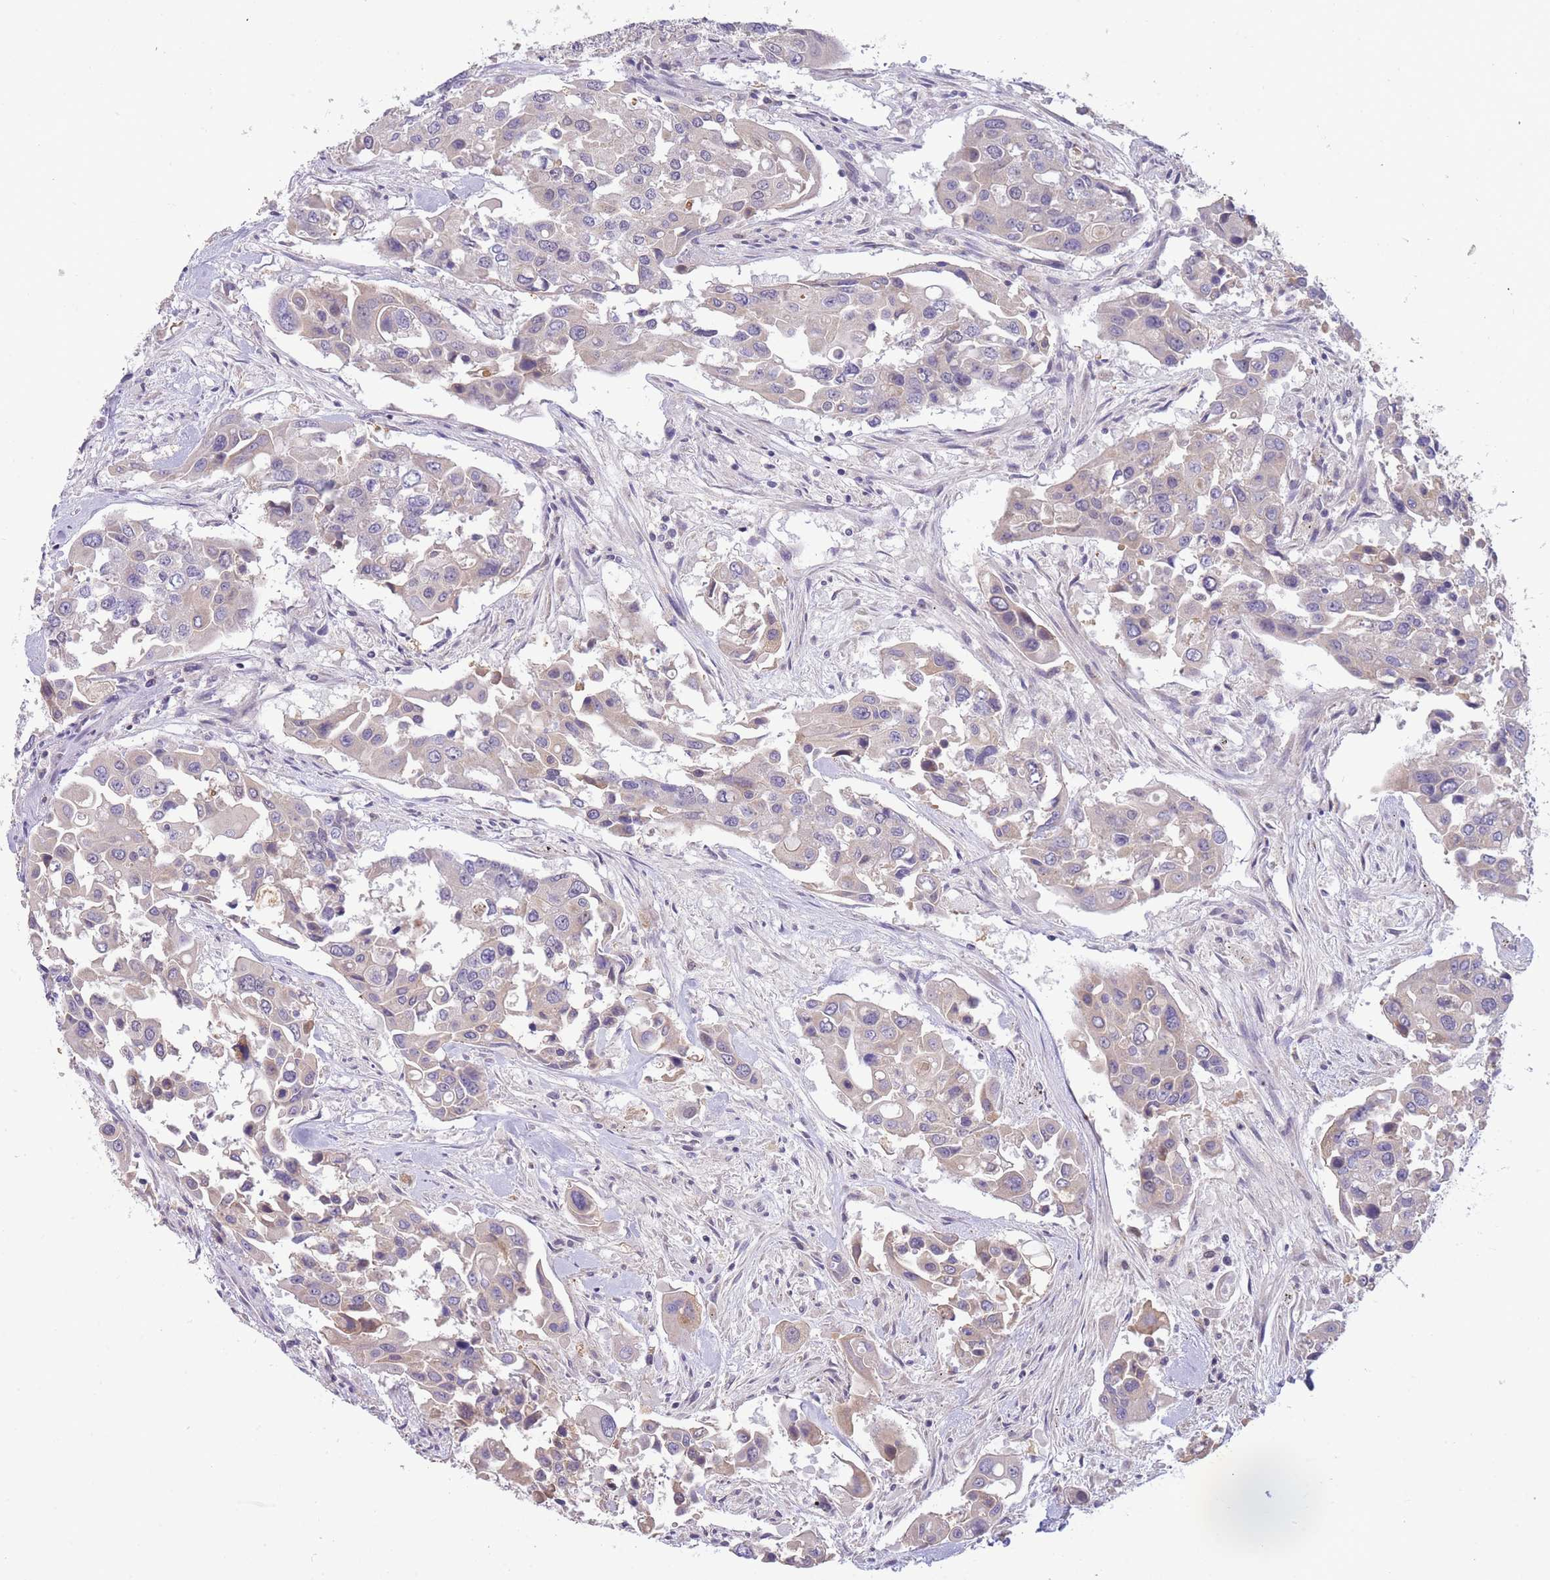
{"staining": {"intensity": "negative", "quantity": "none", "location": "none"}, "tissue": "colorectal cancer", "cell_type": "Tumor cells", "image_type": "cancer", "snomed": [{"axis": "morphology", "description": "Adenocarcinoma, NOS"}, {"axis": "topography", "description": "Colon"}], "caption": "High power microscopy micrograph of an immunohistochemistry (IHC) photomicrograph of colorectal adenocarcinoma, revealing no significant expression in tumor cells.", "gene": "GOLGA6L25", "patient": {"sex": "male", "age": 77}}